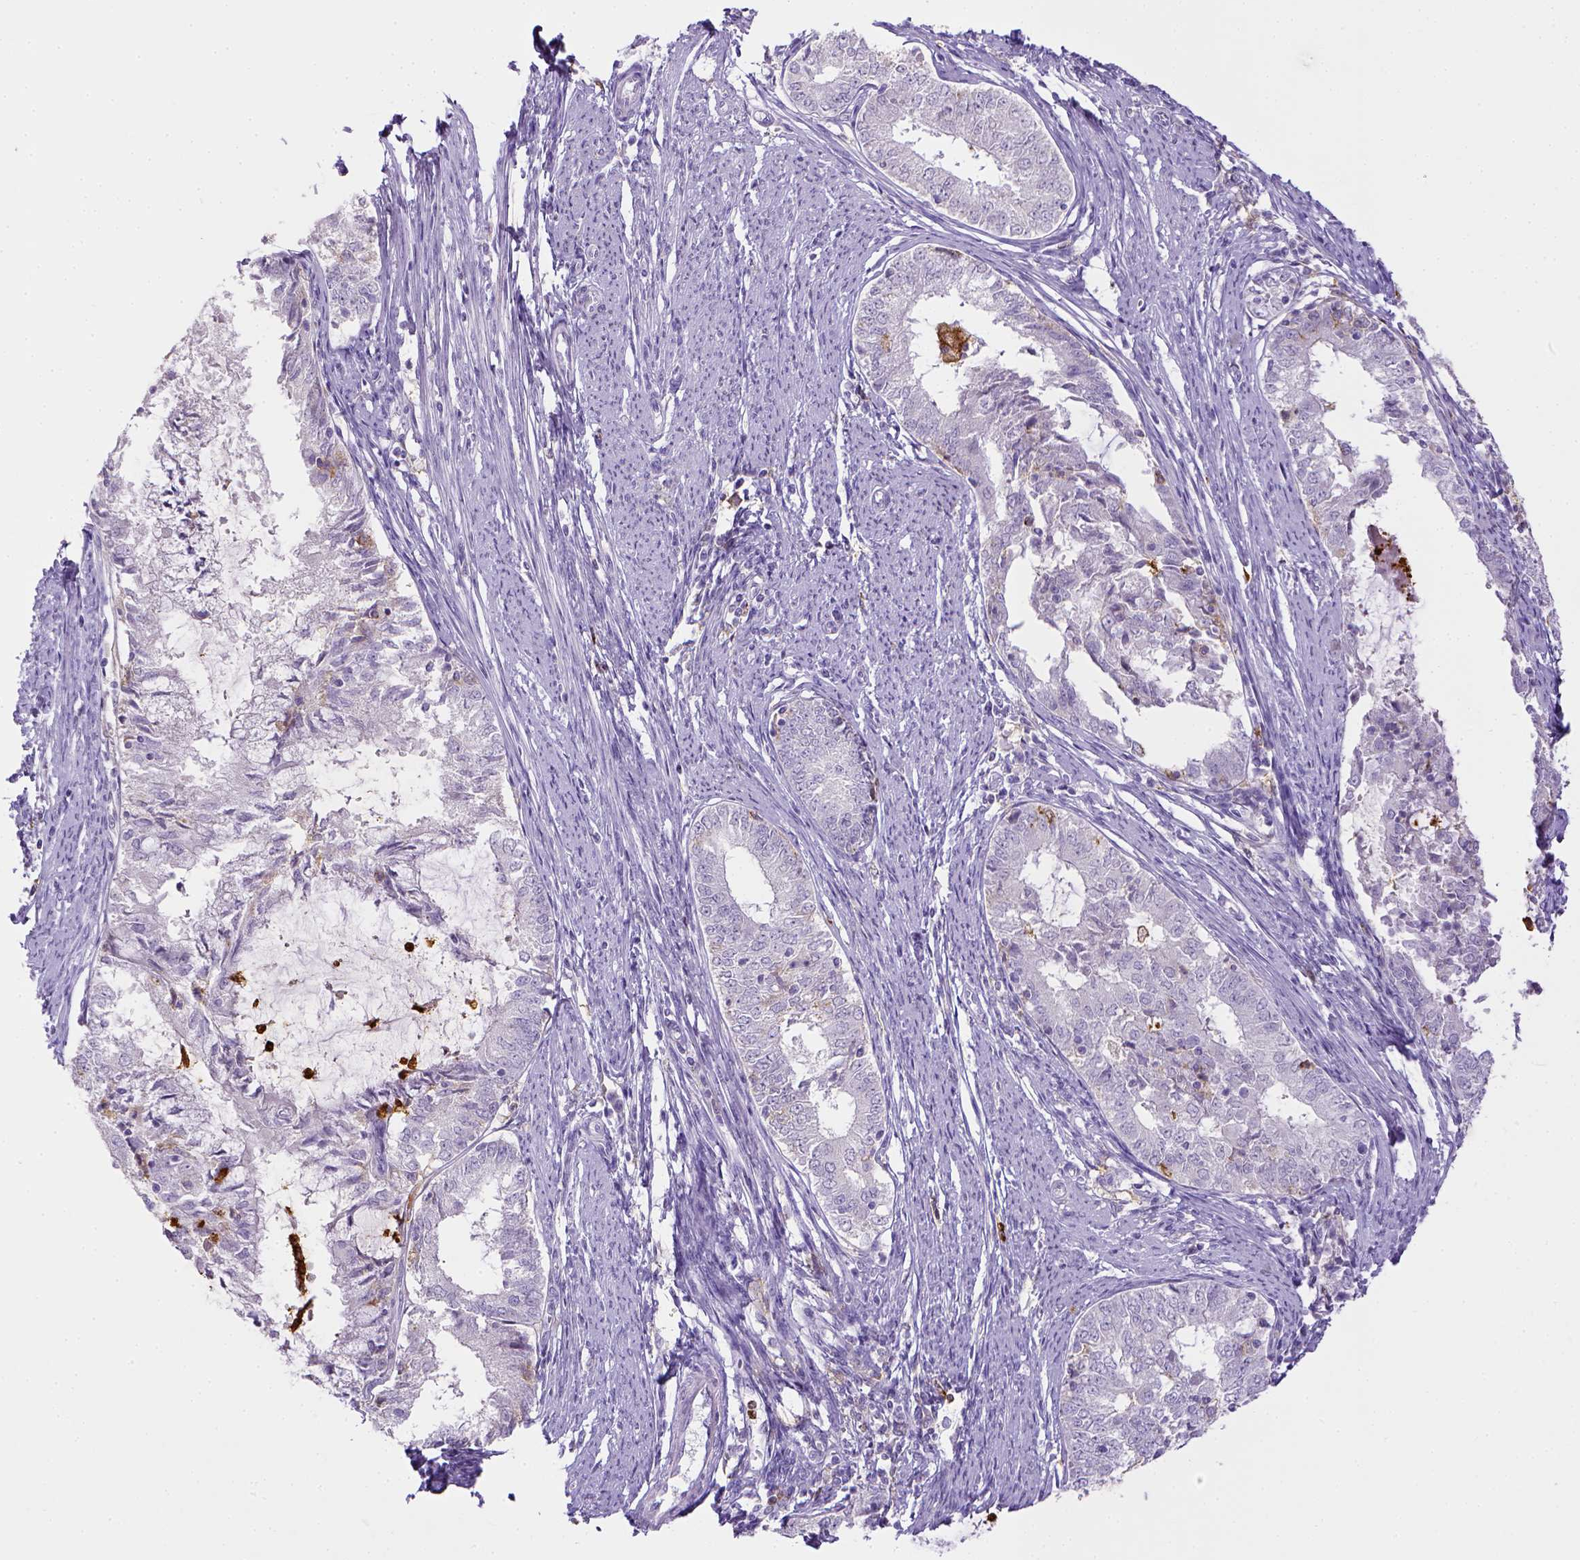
{"staining": {"intensity": "negative", "quantity": "none", "location": "none"}, "tissue": "endometrial cancer", "cell_type": "Tumor cells", "image_type": "cancer", "snomed": [{"axis": "morphology", "description": "Adenocarcinoma, NOS"}, {"axis": "topography", "description": "Endometrium"}], "caption": "Human adenocarcinoma (endometrial) stained for a protein using immunohistochemistry (IHC) shows no positivity in tumor cells.", "gene": "ITGAM", "patient": {"sex": "female", "age": 57}}